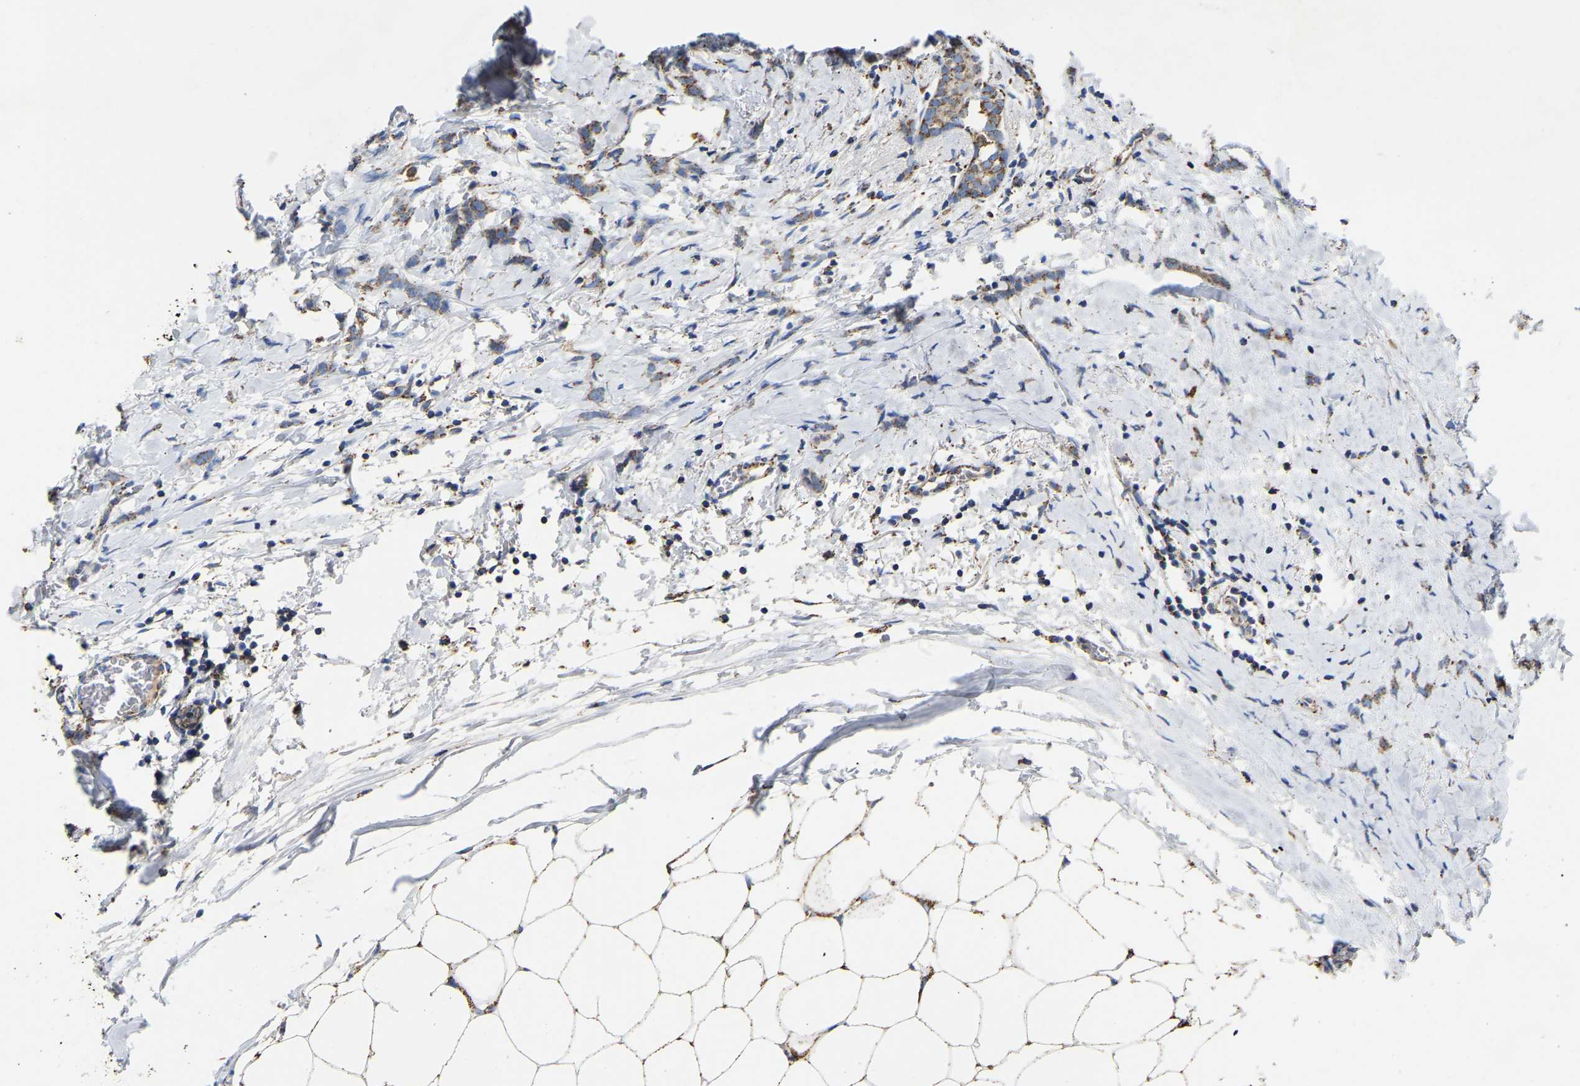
{"staining": {"intensity": "moderate", "quantity": ">75%", "location": "cytoplasmic/membranous"}, "tissue": "breast cancer", "cell_type": "Tumor cells", "image_type": "cancer", "snomed": [{"axis": "morphology", "description": "Lobular carcinoma, in situ"}, {"axis": "morphology", "description": "Lobular carcinoma"}, {"axis": "topography", "description": "Breast"}], "caption": "A medium amount of moderate cytoplasmic/membranous positivity is appreciated in about >75% of tumor cells in breast cancer (lobular carcinoma) tissue.", "gene": "HIBADH", "patient": {"sex": "female", "age": 41}}